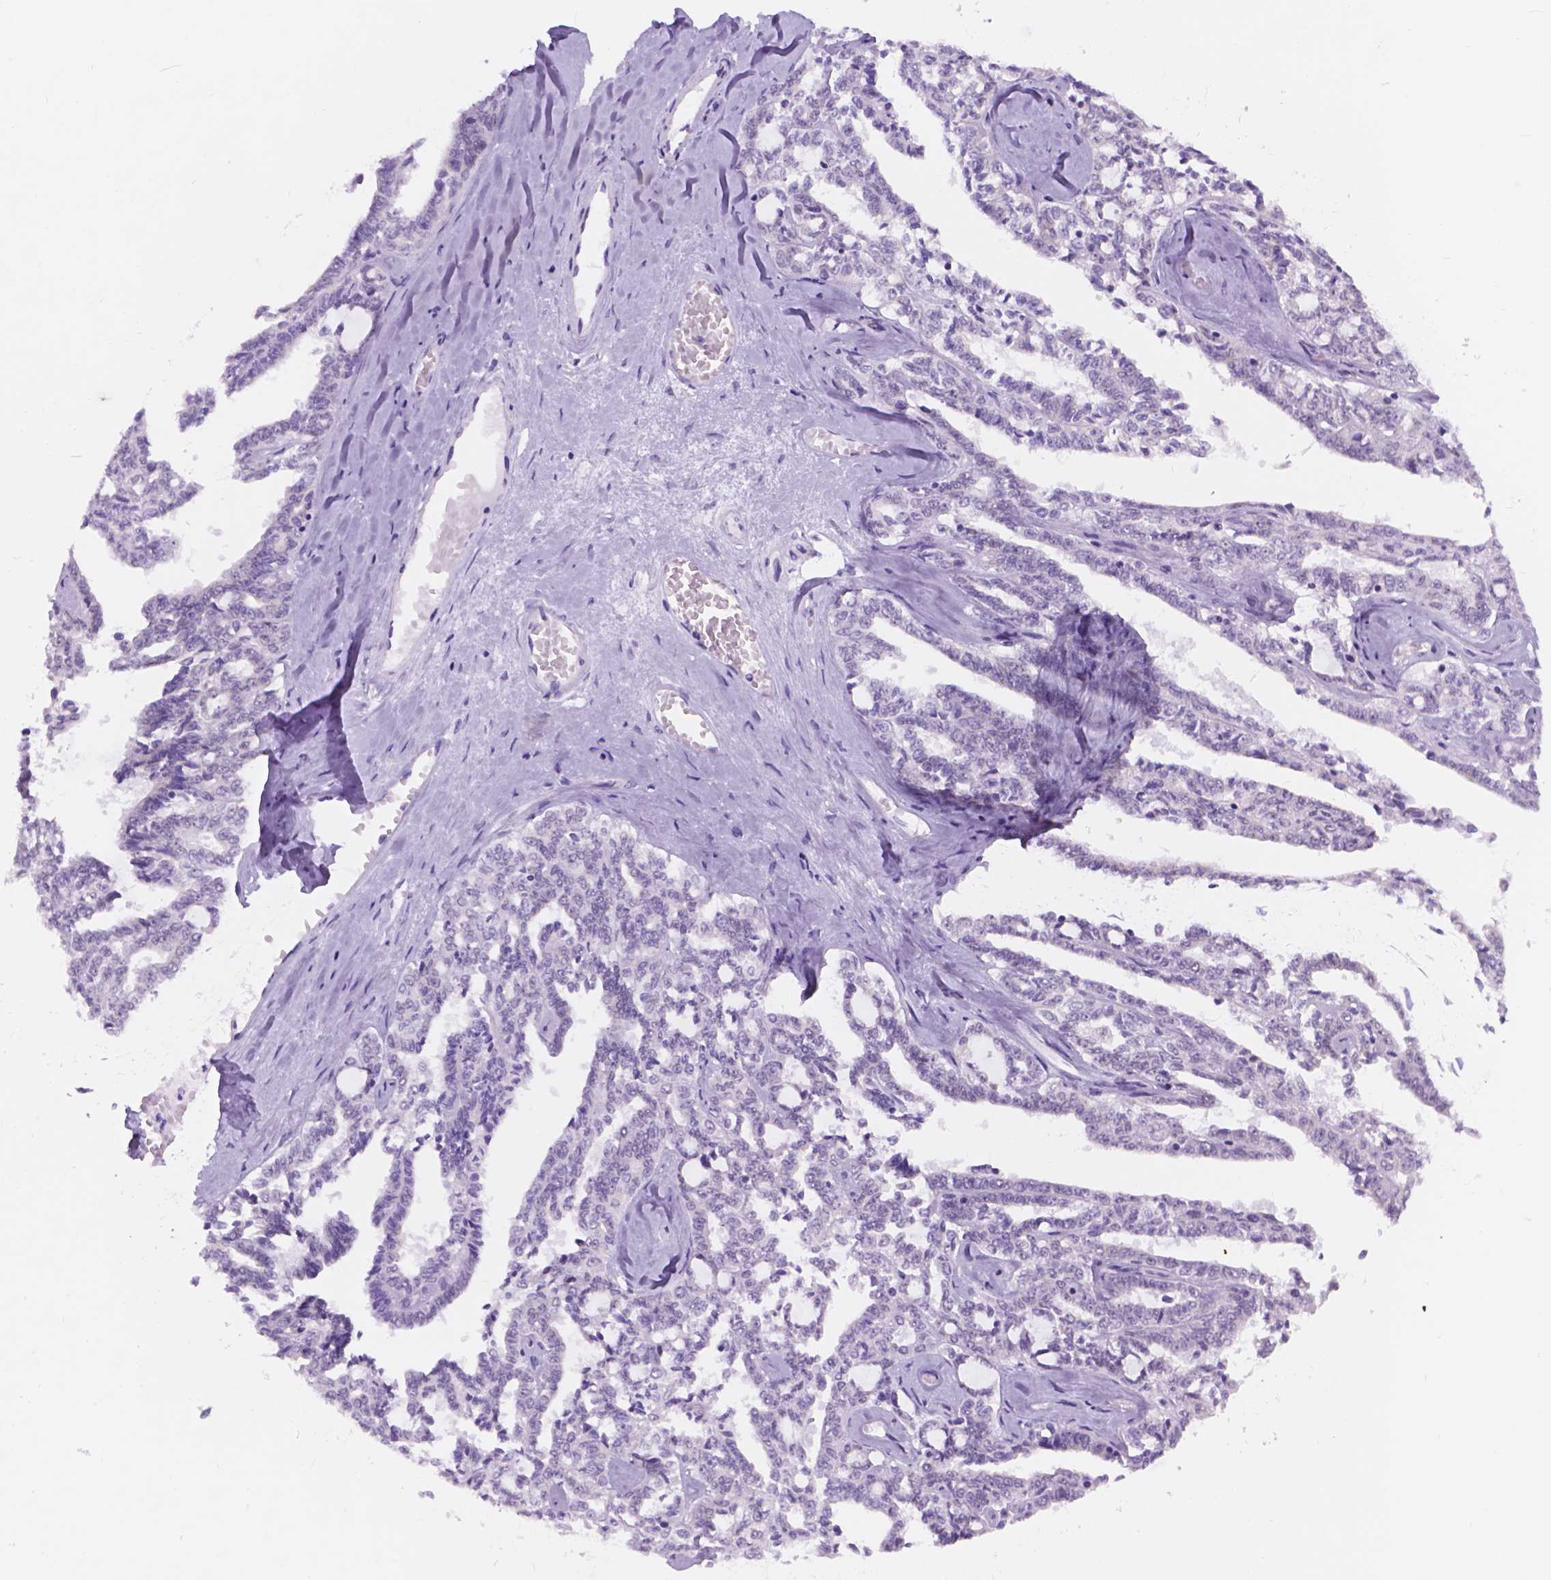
{"staining": {"intensity": "negative", "quantity": "none", "location": "none"}, "tissue": "ovarian cancer", "cell_type": "Tumor cells", "image_type": "cancer", "snomed": [{"axis": "morphology", "description": "Cystadenocarcinoma, serous, NOS"}, {"axis": "topography", "description": "Ovary"}], "caption": "Tumor cells are negative for brown protein staining in ovarian serous cystadenocarcinoma. (DAB immunohistochemistry (IHC) visualized using brightfield microscopy, high magnification).", "gene": "DCC", "patient": {"sex": "female", "age": 71}}